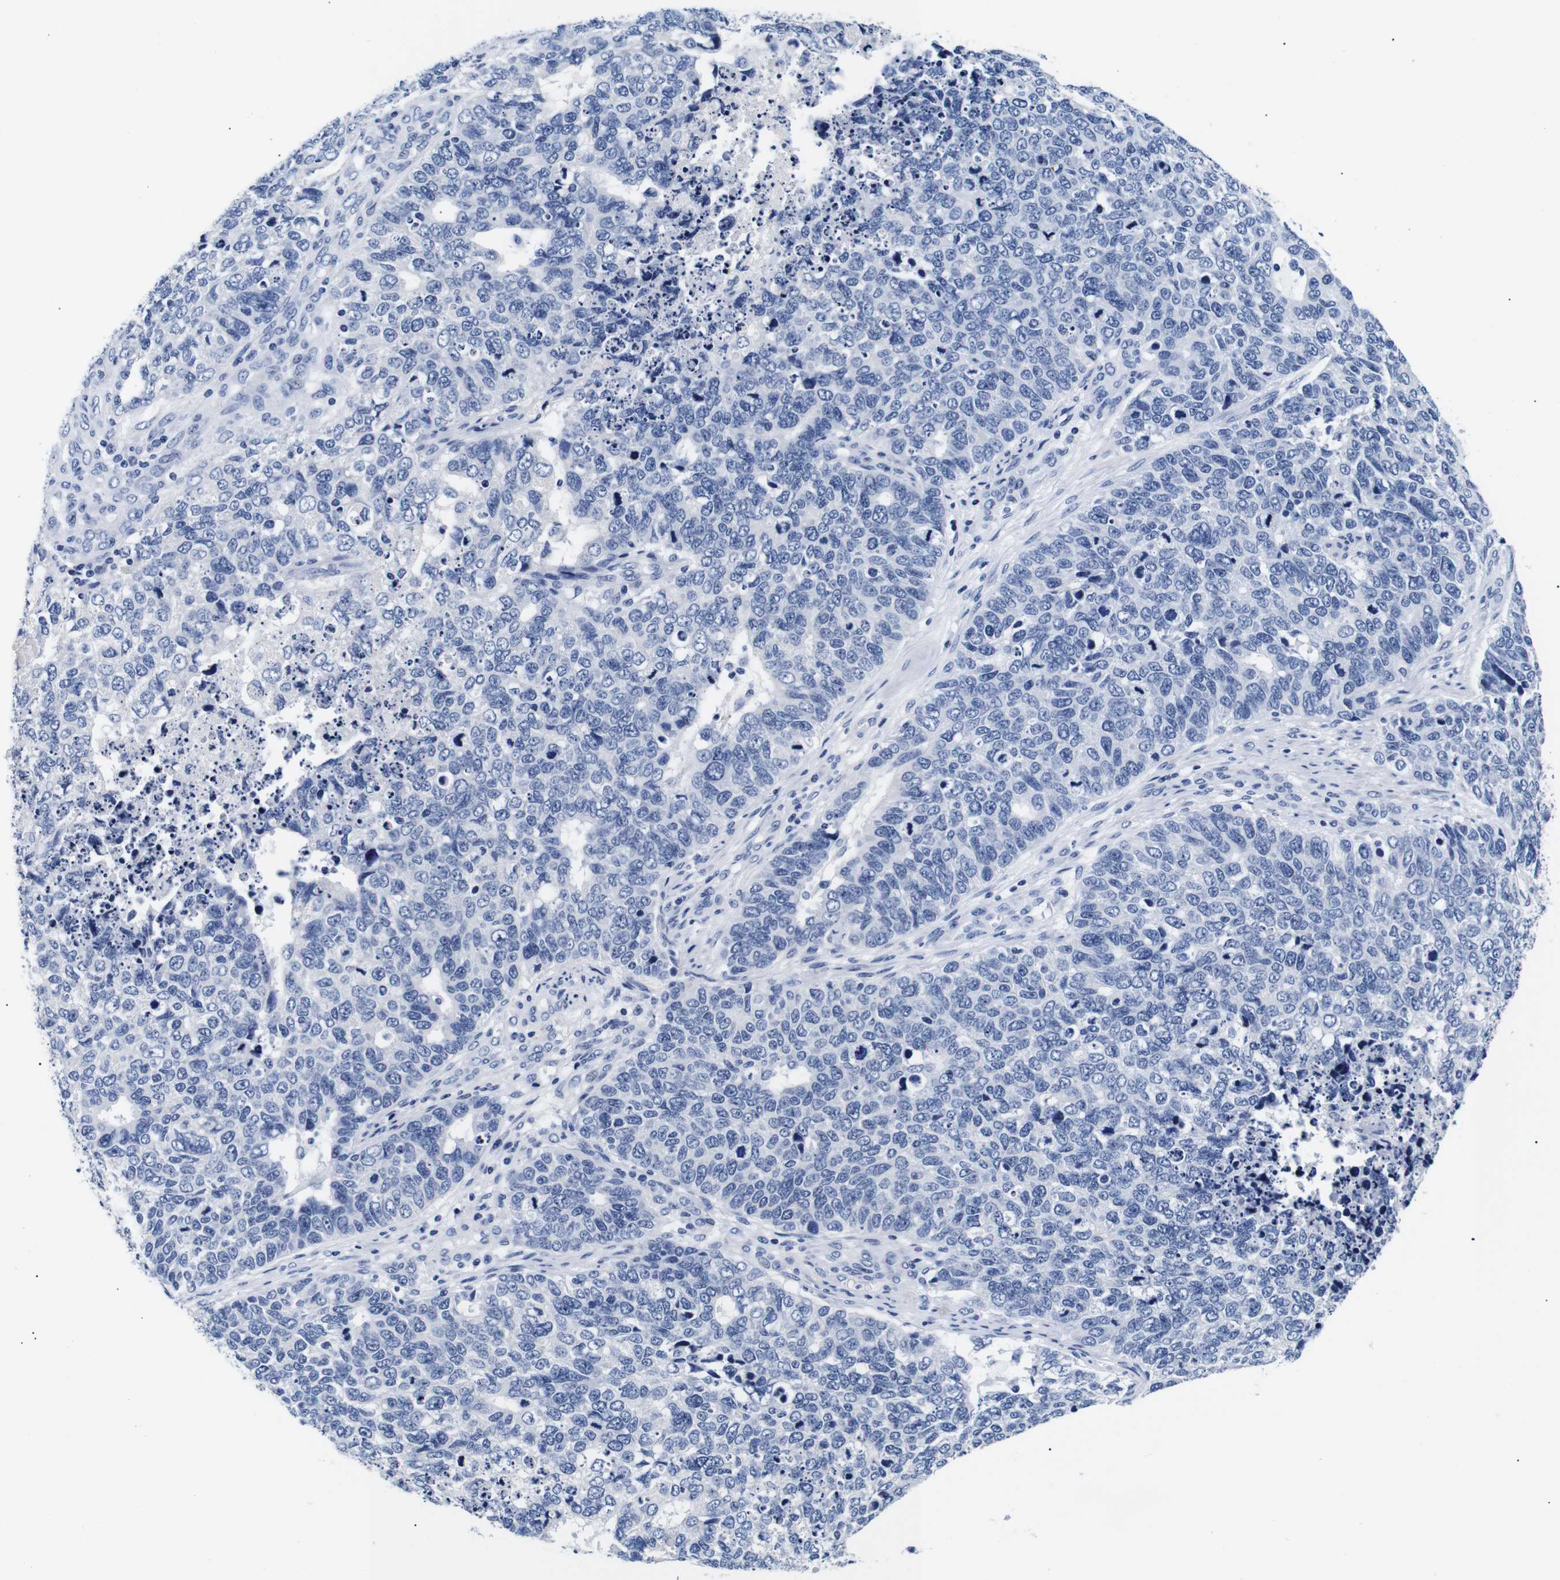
{"staining": {"intensity": "negative", "quantity": "none", "location": "none"}, "tissue": "cervical cancer", "cell_type": "Tumor cells", "image_type": "cancer", "snomed": [{"axis": "morphology", "description": "Squamous cell carcinoma, NOS"}, {"axis": "topography", "description": "Cervix"}], "caption": "Tumor cells show no significant staining in cervical cancer (squamous cell carcinoma).", "gene": "GAP43", "patient": {"sex": "female", "age": 63}}